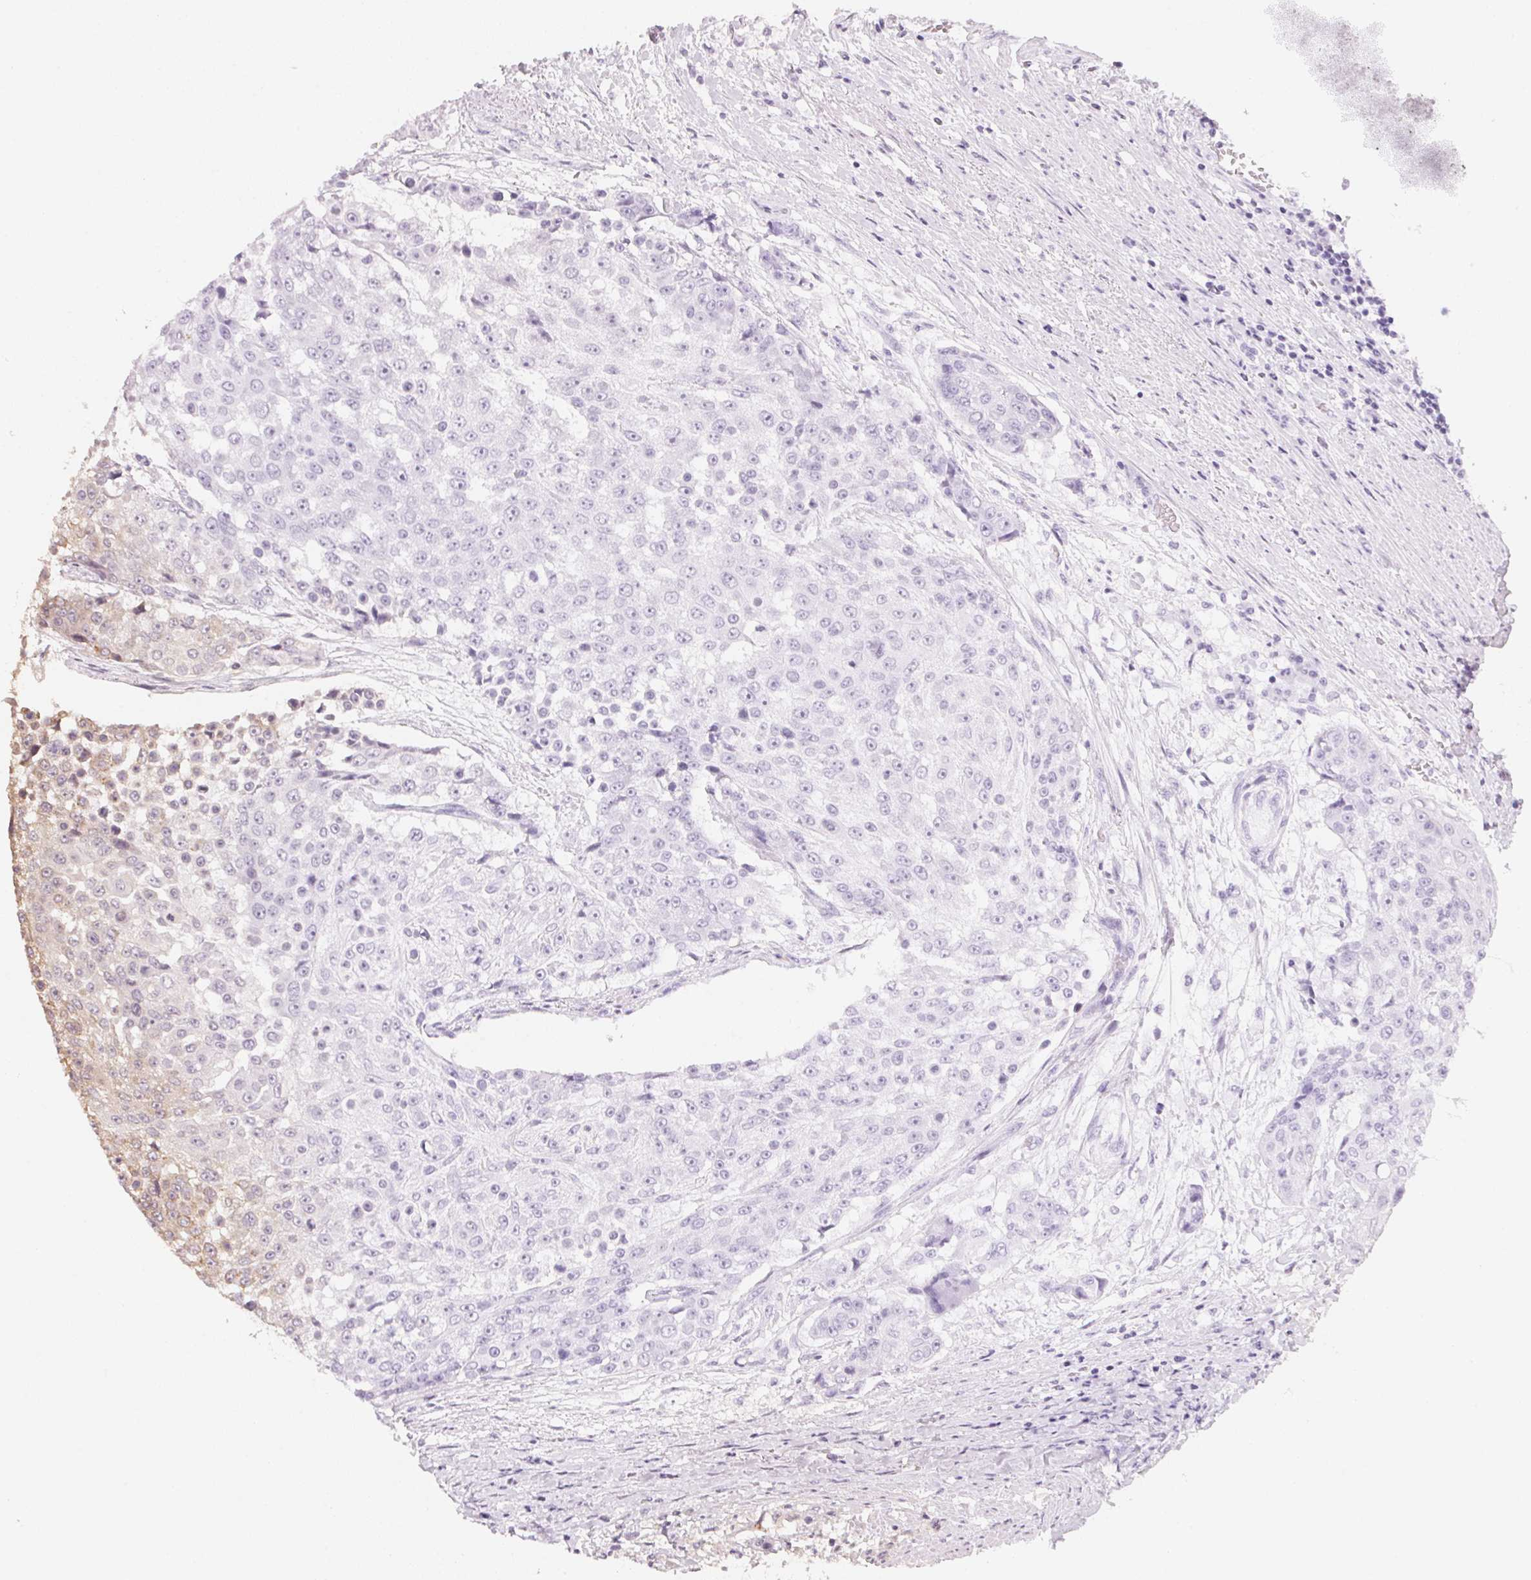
{"staining": {"intensity": "weak", "quantity": "<25%", "location": "cytoplasmic/membranous"}, "tissue": "urothelial cancer", "cell_type": "Tumor cells", "image_type": "cancer", "snomed": [{"axis": "morphology", "description": "Urothelial carcinoma, High grade"}, {"axis": "topography", "description": "Urinary bladder"}], "caption": "This is an IHC histopathology image of urothelial cancer. There is no staining in tumor cells.", "gene": "TREH", "patient": {"sex": "female", "age": 63}}